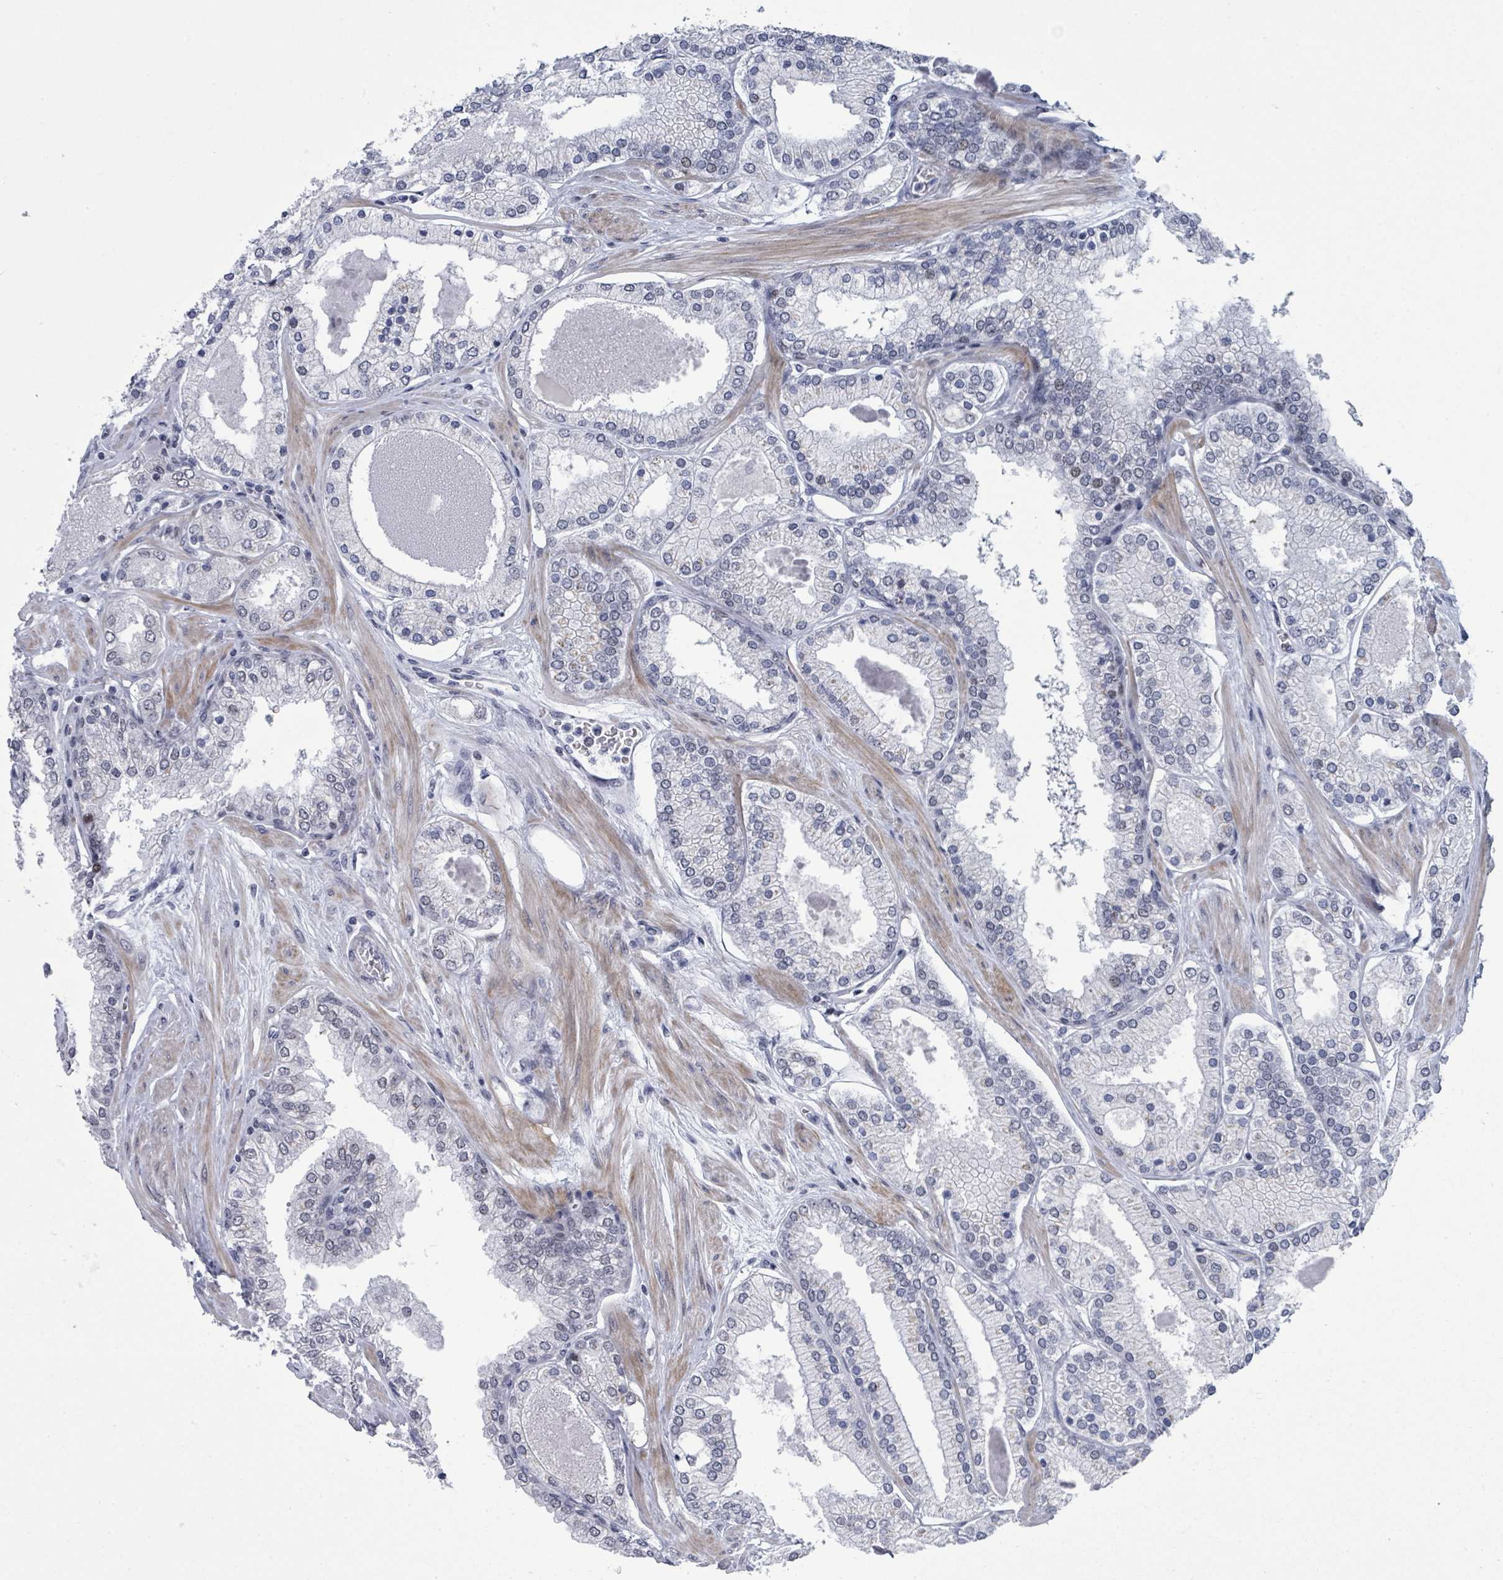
{"staining": {"intensity": "negative", "quantity": "none", "location": "none"}, "tissue": "prostate cancer", "cell_type": "Tumor cells", "image_type": "cancer", "snomed": [{"axis": "morphology", "description": "Adenocarcinoma, Low grade"}, {"axis": "topography", "description": "Prostate"}], "caption": "A high-resolution image shows immunohistochemistry staining of adenocarcinoma (low-grade) (prostate), which demonstrates no significant staining in tumor cells.", "gene": "CT45A5", "patient": {"sex": "male", "age": 42}}